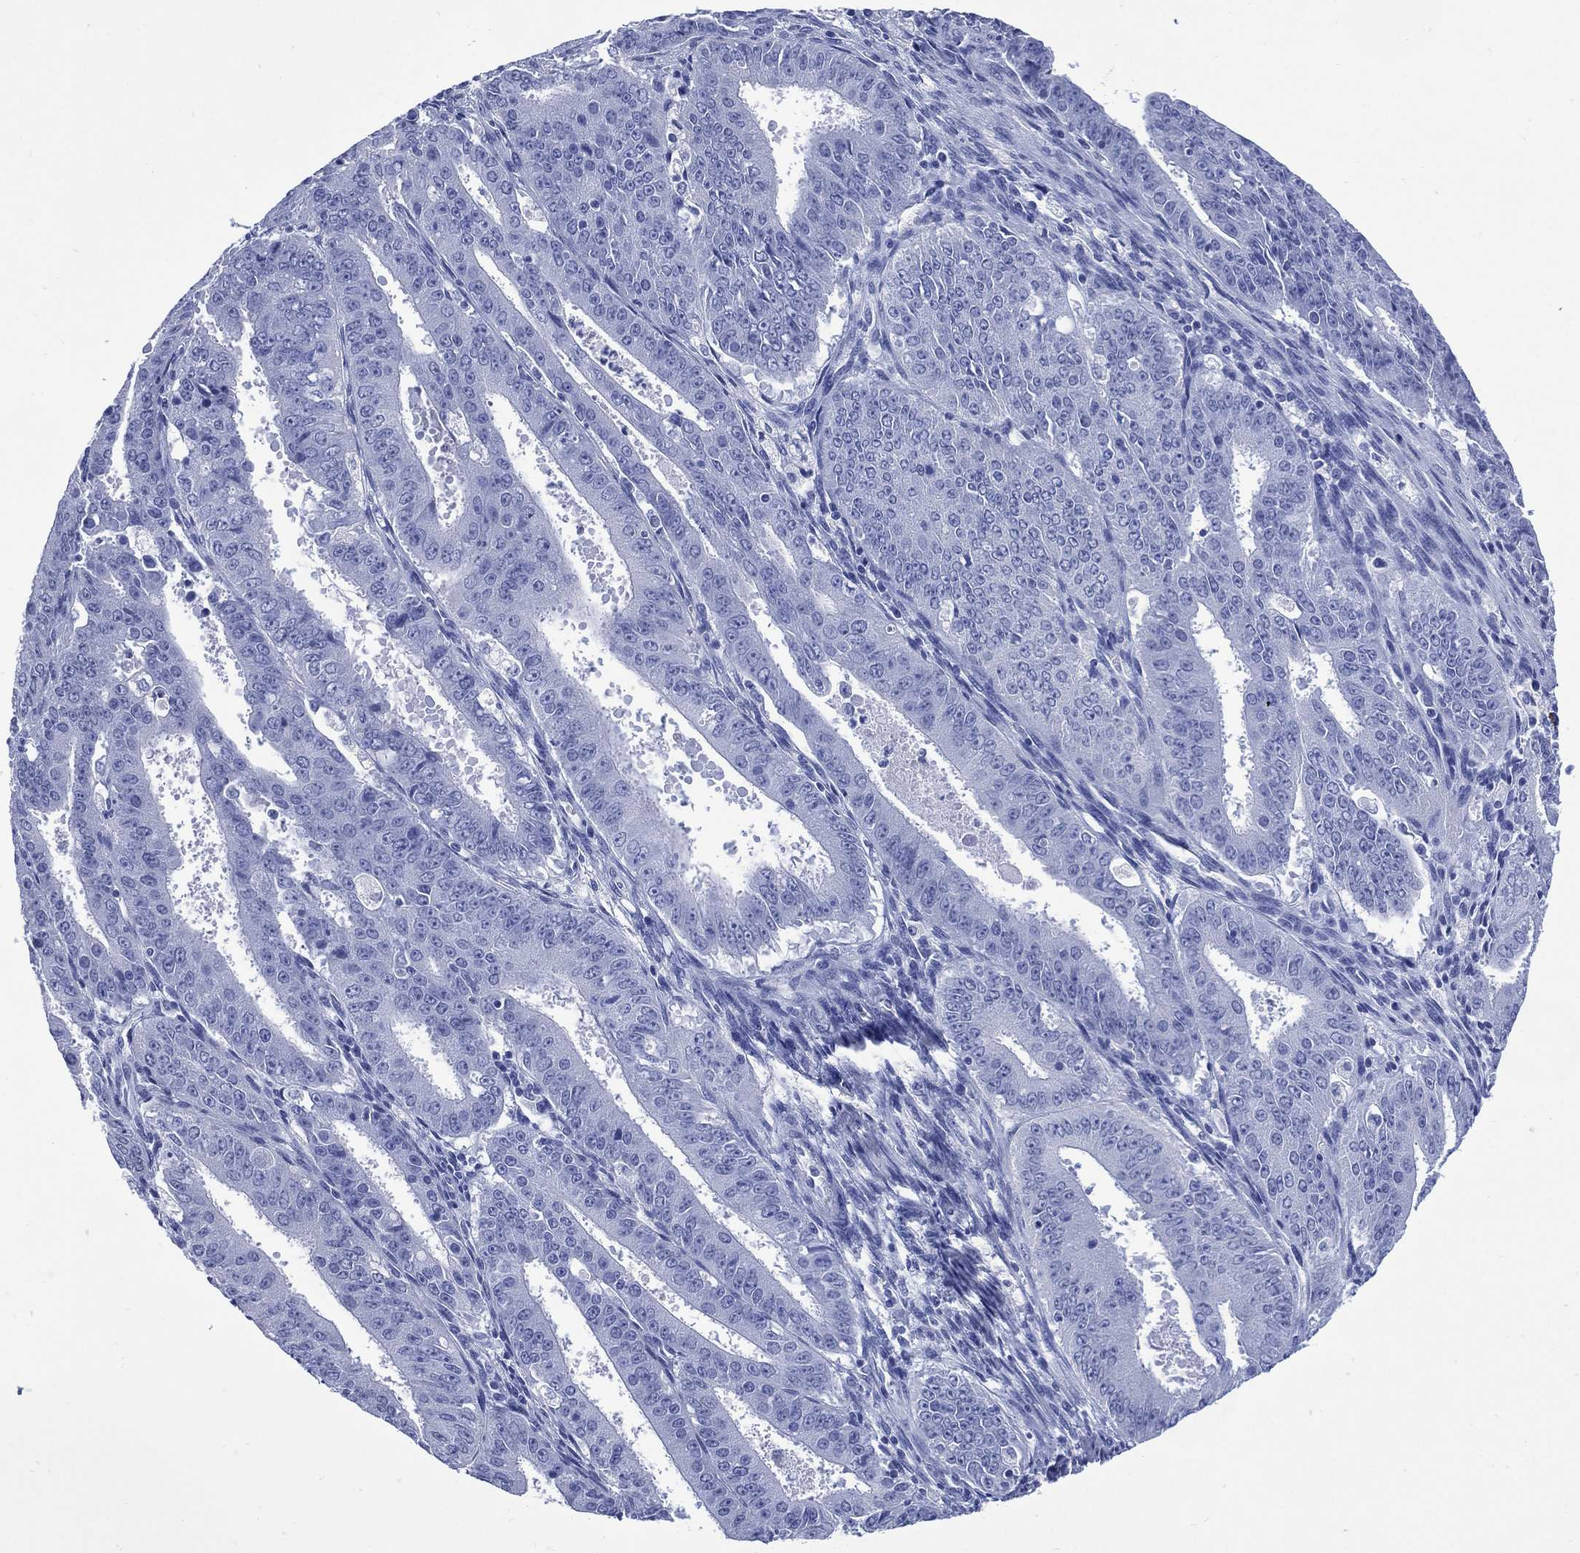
{"staining": {"intensity": "negative", "quantity": "none", "location": "none"}, "tissue": "ovarian cancer", "cell_type": "Tumor cells", "image_type": "cancer", "snomed": [{"axis": "morphology", "description": "Carcinoma, endometroid"}, {"axis": "topography", "description": "Ovary"}], "caption": "This is an immunohistochemistry histopathology image of human ovarian cancer. There is no staining in tumor cells.", "gene": "SHCBP1L", "patient": {"sex": "female", "age": 42}}